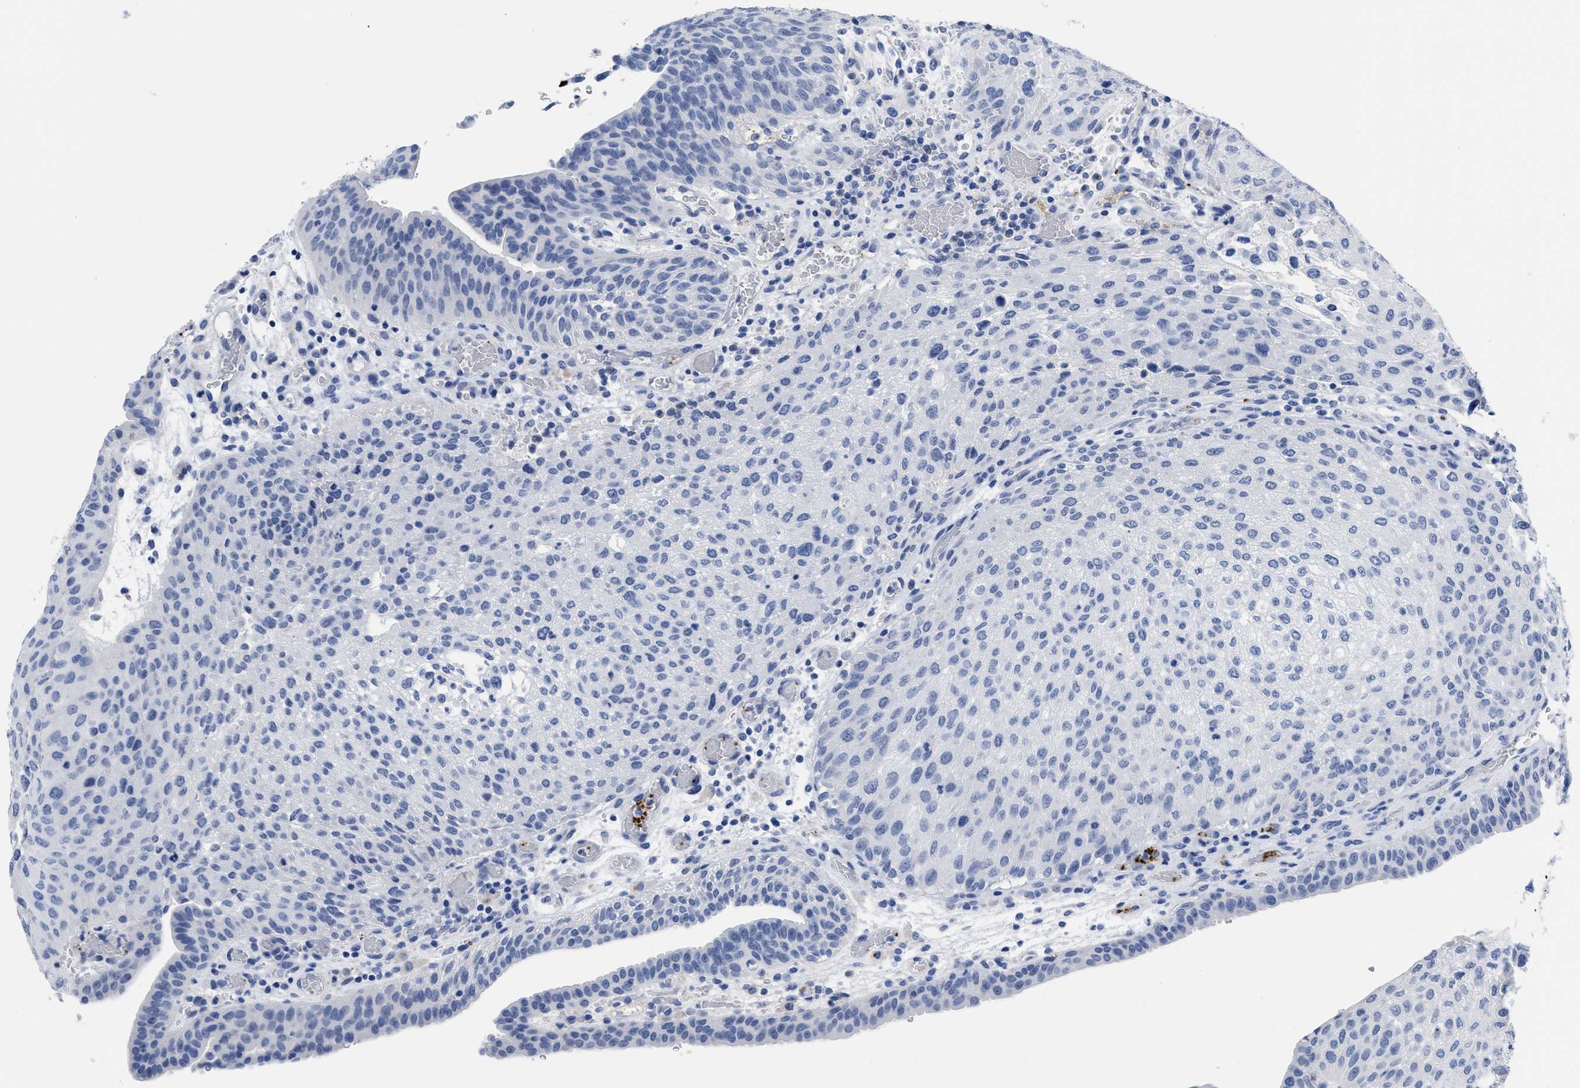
{"staining": {"intensity": "negative", "quantity": "none", "location": "none"}, "tissue": "urothelial cancer", "cell_type": "Tumor cells", "image_type": "cancer", "snomed": [{"axis": "morphology", "description": "Urothelial carcinoma, Low grade"}, {"axis": "morphology", "description": "Urothelial carcinoma, High grade"}, {"axis": "topography", "description": "Urinary bladder"}], "caption": "Tumor cells show no significant protein staining in urothelial cancer. (DAB (3,3'-diaminobenzidine) immunohistochemistry (IHC), high magnification).", "gene": "TREML1", "patient": {"sex": "male", "age": 35}}